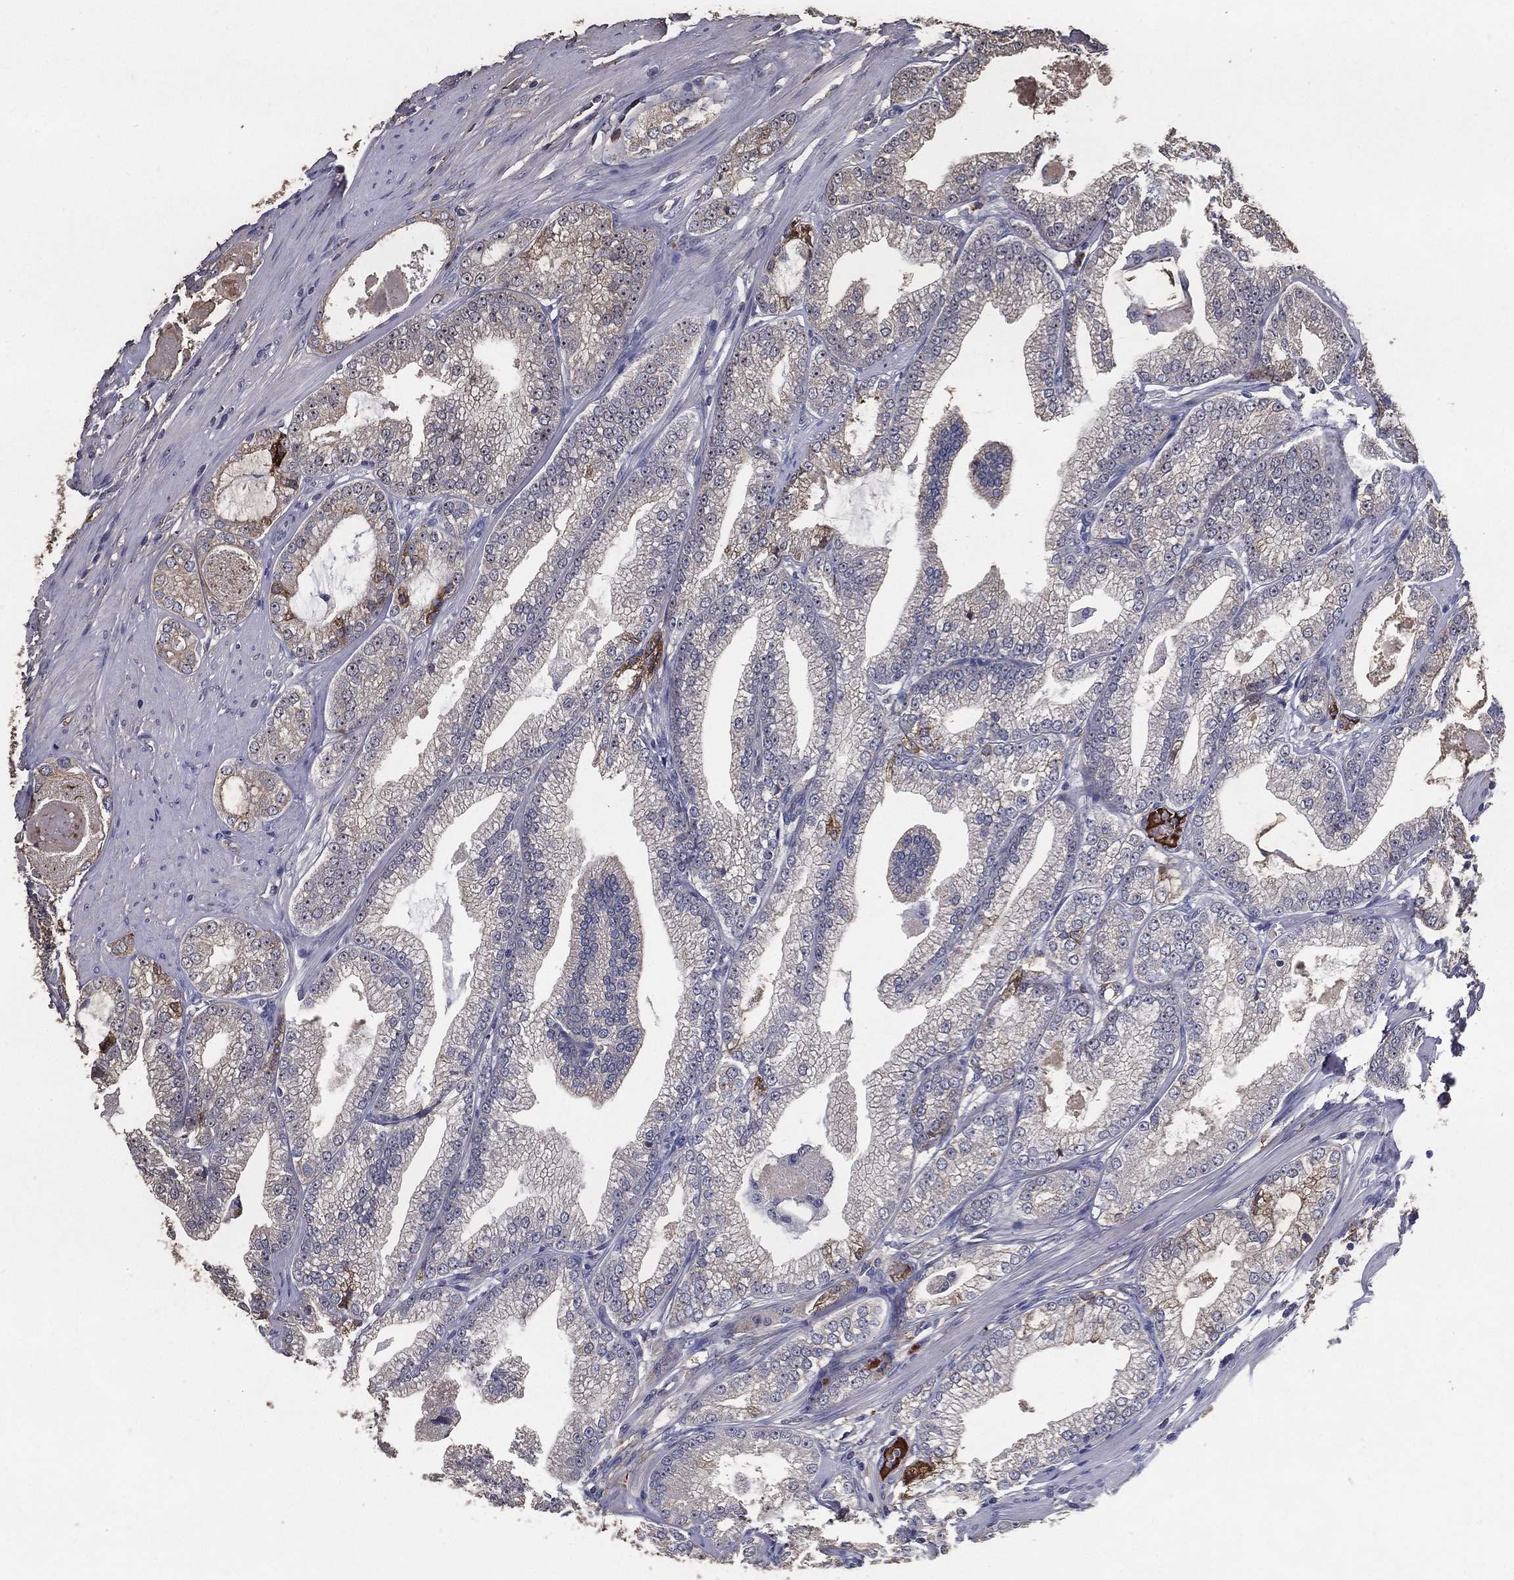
{"staining": {"intensity": "moderate", "quantity": "<25%", "location": "cytoplasmic/membranous"}, "tissue": "prostate cancer", "cell_type": "Tumor cells", "image_type": "cancer", "snomed": [{"axis": "morphology", "description": "Adenocarcinoma, High grade"}, {"axis": "topography", "description": "Prostate and seminal vesicle, NOS"}], "caption": "Prostate cancer stained with a protein marker demonstrates moderate staining in tumor cells.", "gene": "EFNA1", "patient": {"sex": "male", "age": 62}}